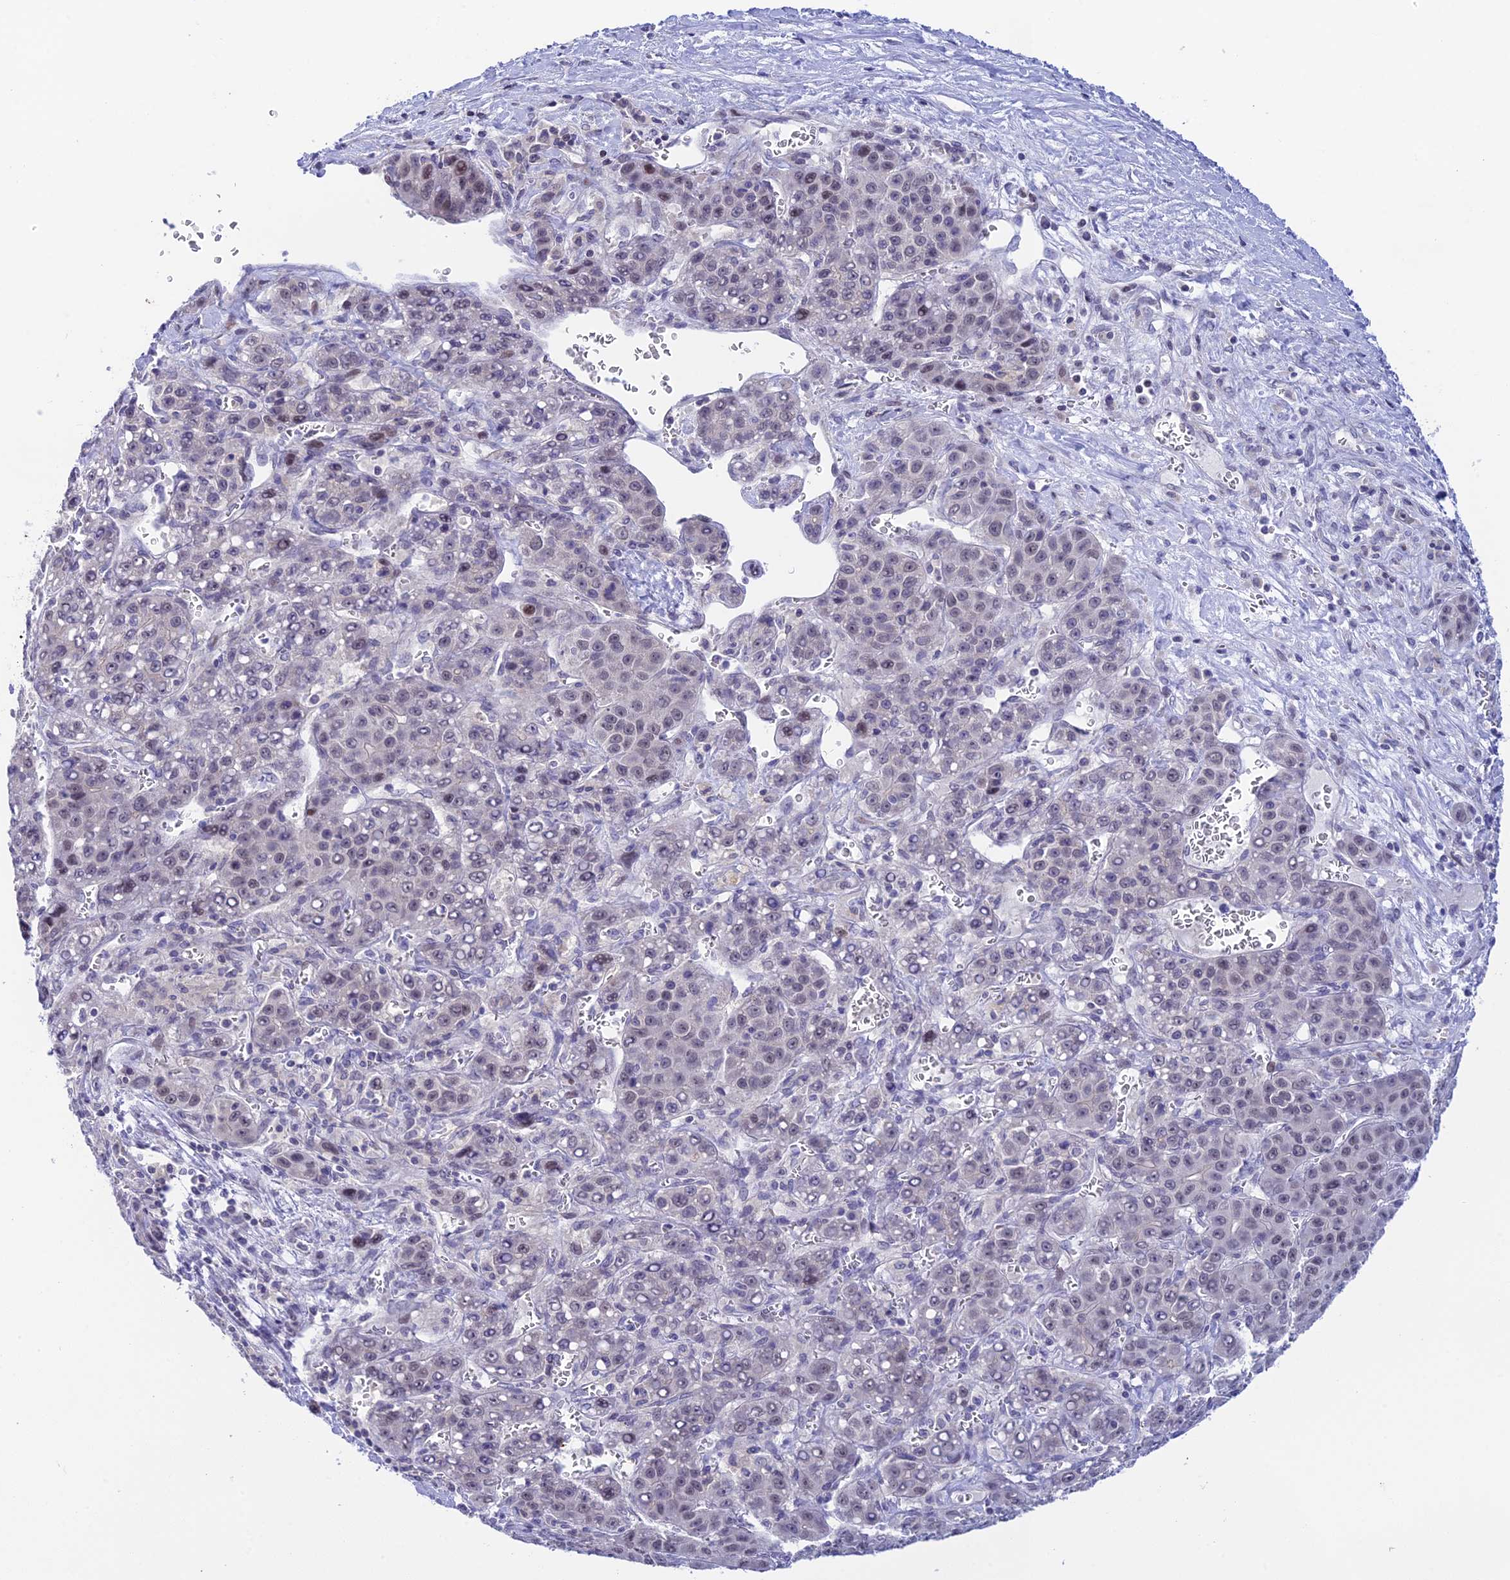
{"staining": {"intensity": "weak", "quantity": "25%-75%", "location": "nuclear"}, "tissue": "liver cancer", "cell_type": "Tumor cells", "image_type": "cancer", "snomed": [{"axis": "morphology", "description": "Carcinoma, Hepatocellular, NOS"}, {"axis": "topography", "description": "Liver"}], "caption": "Immunohistochemistry (IHC) of liver cancer (hepatocellular carcinoma) exhibits low levels of weak nuclear expression in approximately 25%-75% of tumor cells.", "gene": "RASGEF1B", "patient": {"sex": "female", "age": 53}}